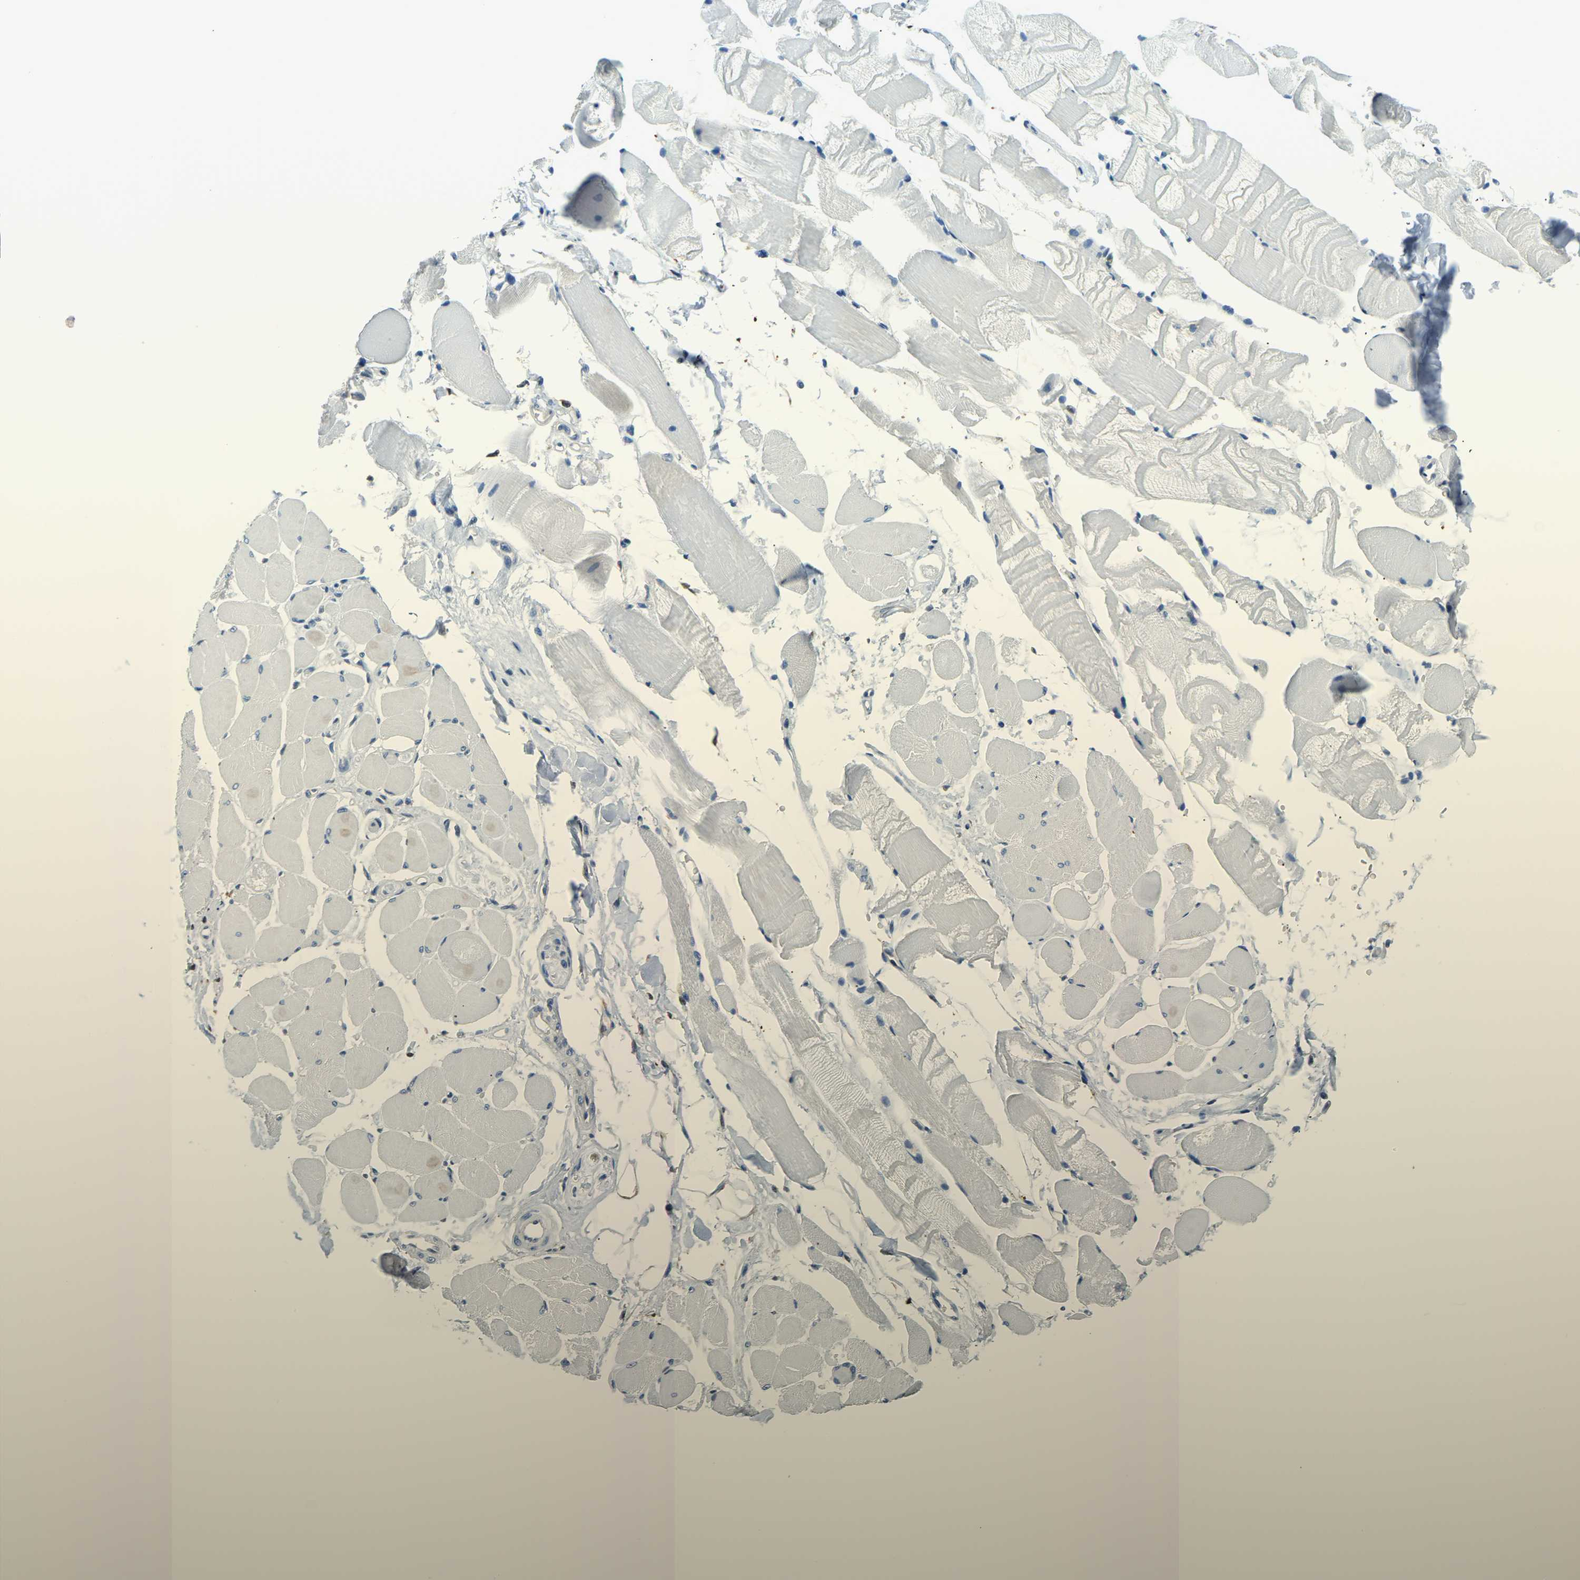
{"staining": {"intensity": "negative", "quantity": "none", "location": "none"}, "tissue": "skeletal muscle", "cell_type": "Myocytes", "image_type": "normal", "snomed": [{"axis": "morphology", "description": "Normal tissue, NOS"}, {"axis": "topography", "description": "Skeletal muscle"}, {"axis": "topography", "description": "Peripheral nerve tissue"}], "caption": "High power microscopy histopathology image of an immunohistochemistry micrograph of benign skeletal muscle, revealing no significant positivity in myocytes. The staining is performed using DAB (3,3'-diaminobenzidine) brown chromogen with nuclei counter-stained in using hematoxylin.", "gene": "RRP1", "patient": {"sex": "female", "age": 84}}